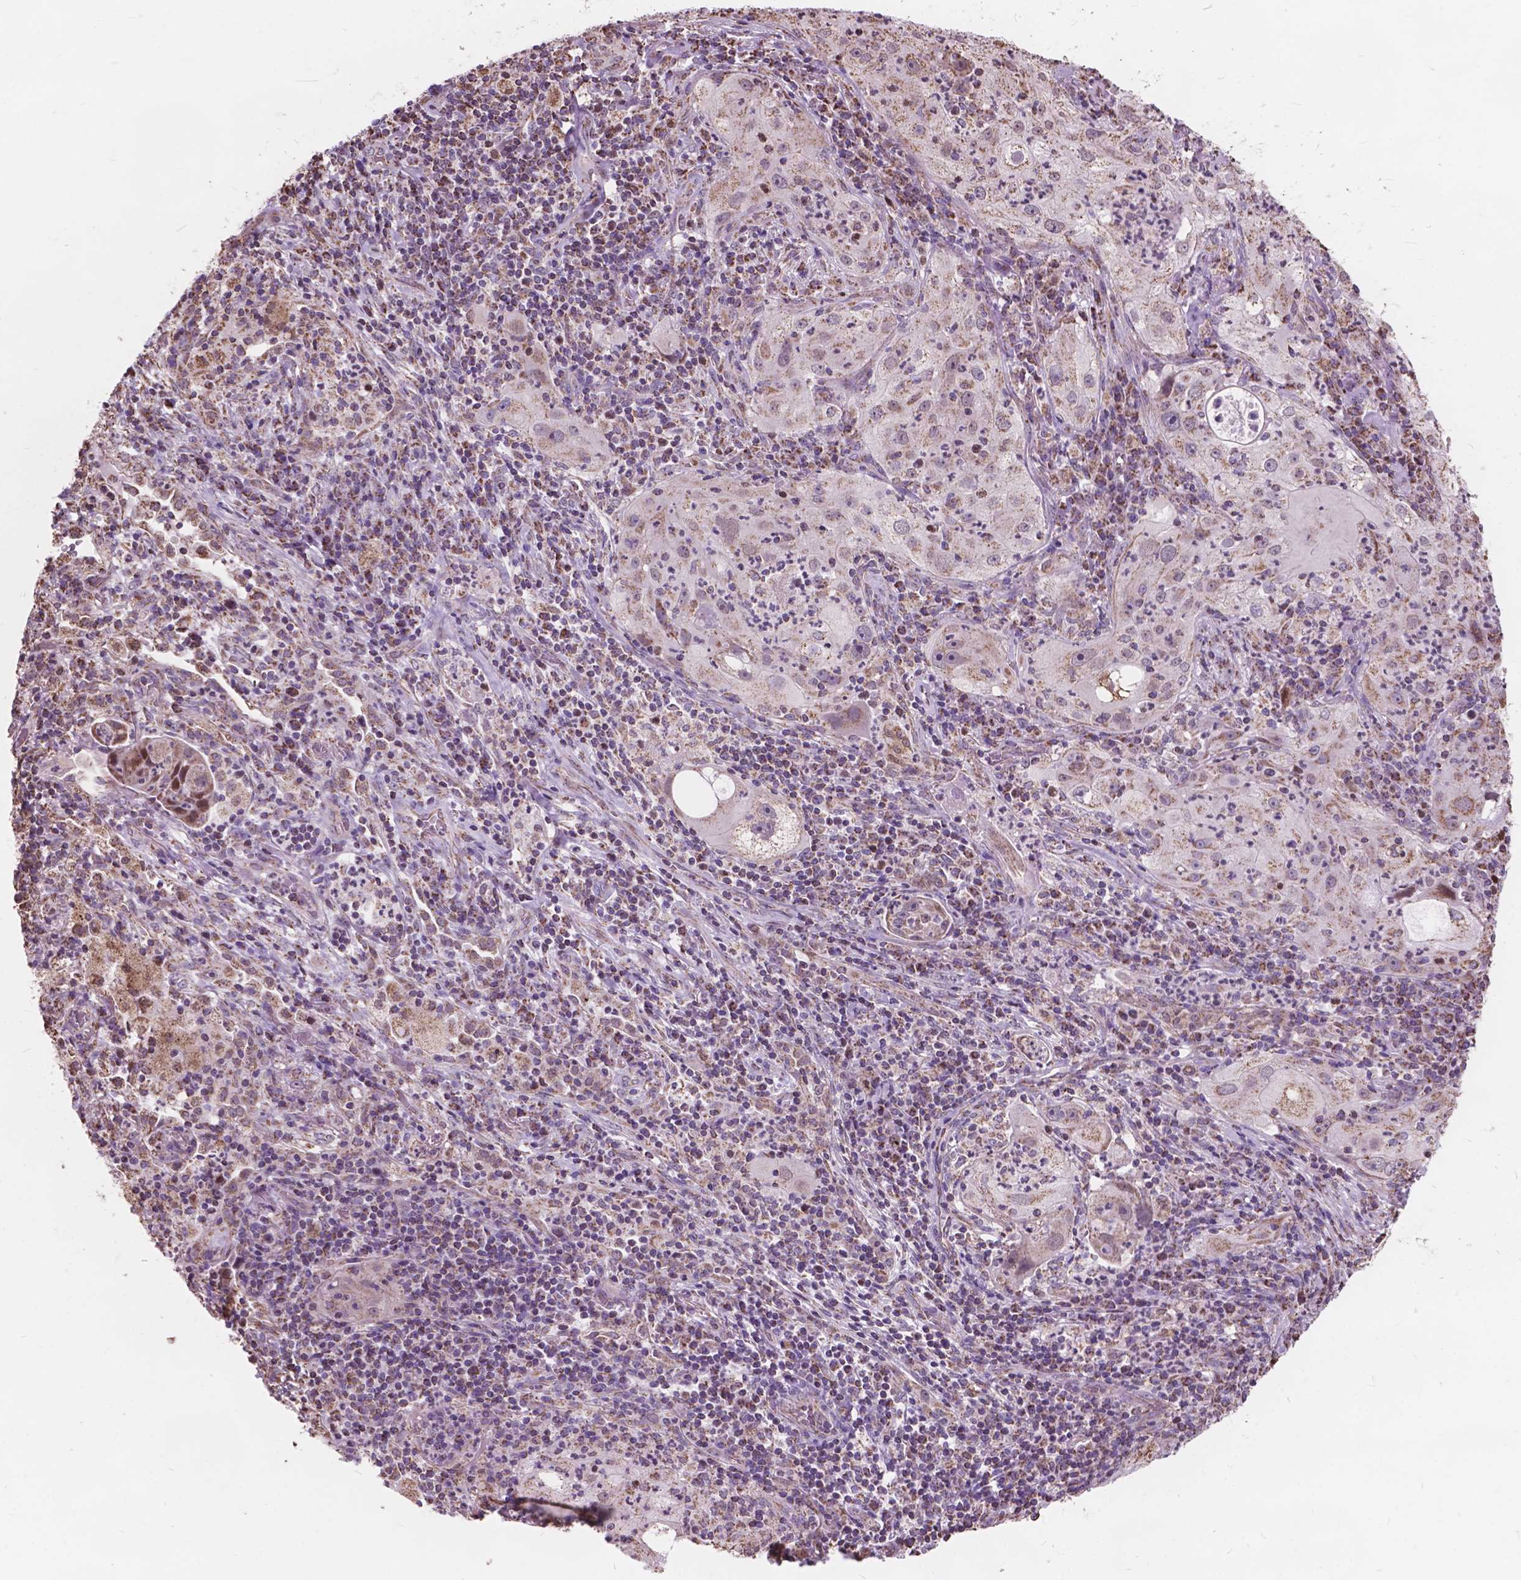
{"staining": {"intensity": "moderate", "quantity": "25%-75%", "location": "cytoplasmic/membranous"}, "tissue": "lung cancer", "cell_type": "Tumor cells", "image_type": "cancer", "snomed": [{"axis": "morphology", "description": "Squamous cell carcinoma, NOS"}, {"axis": "topography", "description": "Lung"}], "caption": "About 25%-75% of tumor cells in human squamous cell carcinoma (lung) exhibit moderate cytoplasmic/membranous protein expression as visualized by brown immunohistochemical staining.", "gene": "SCOC", "patient": {"sex": "female", "age": 59}}